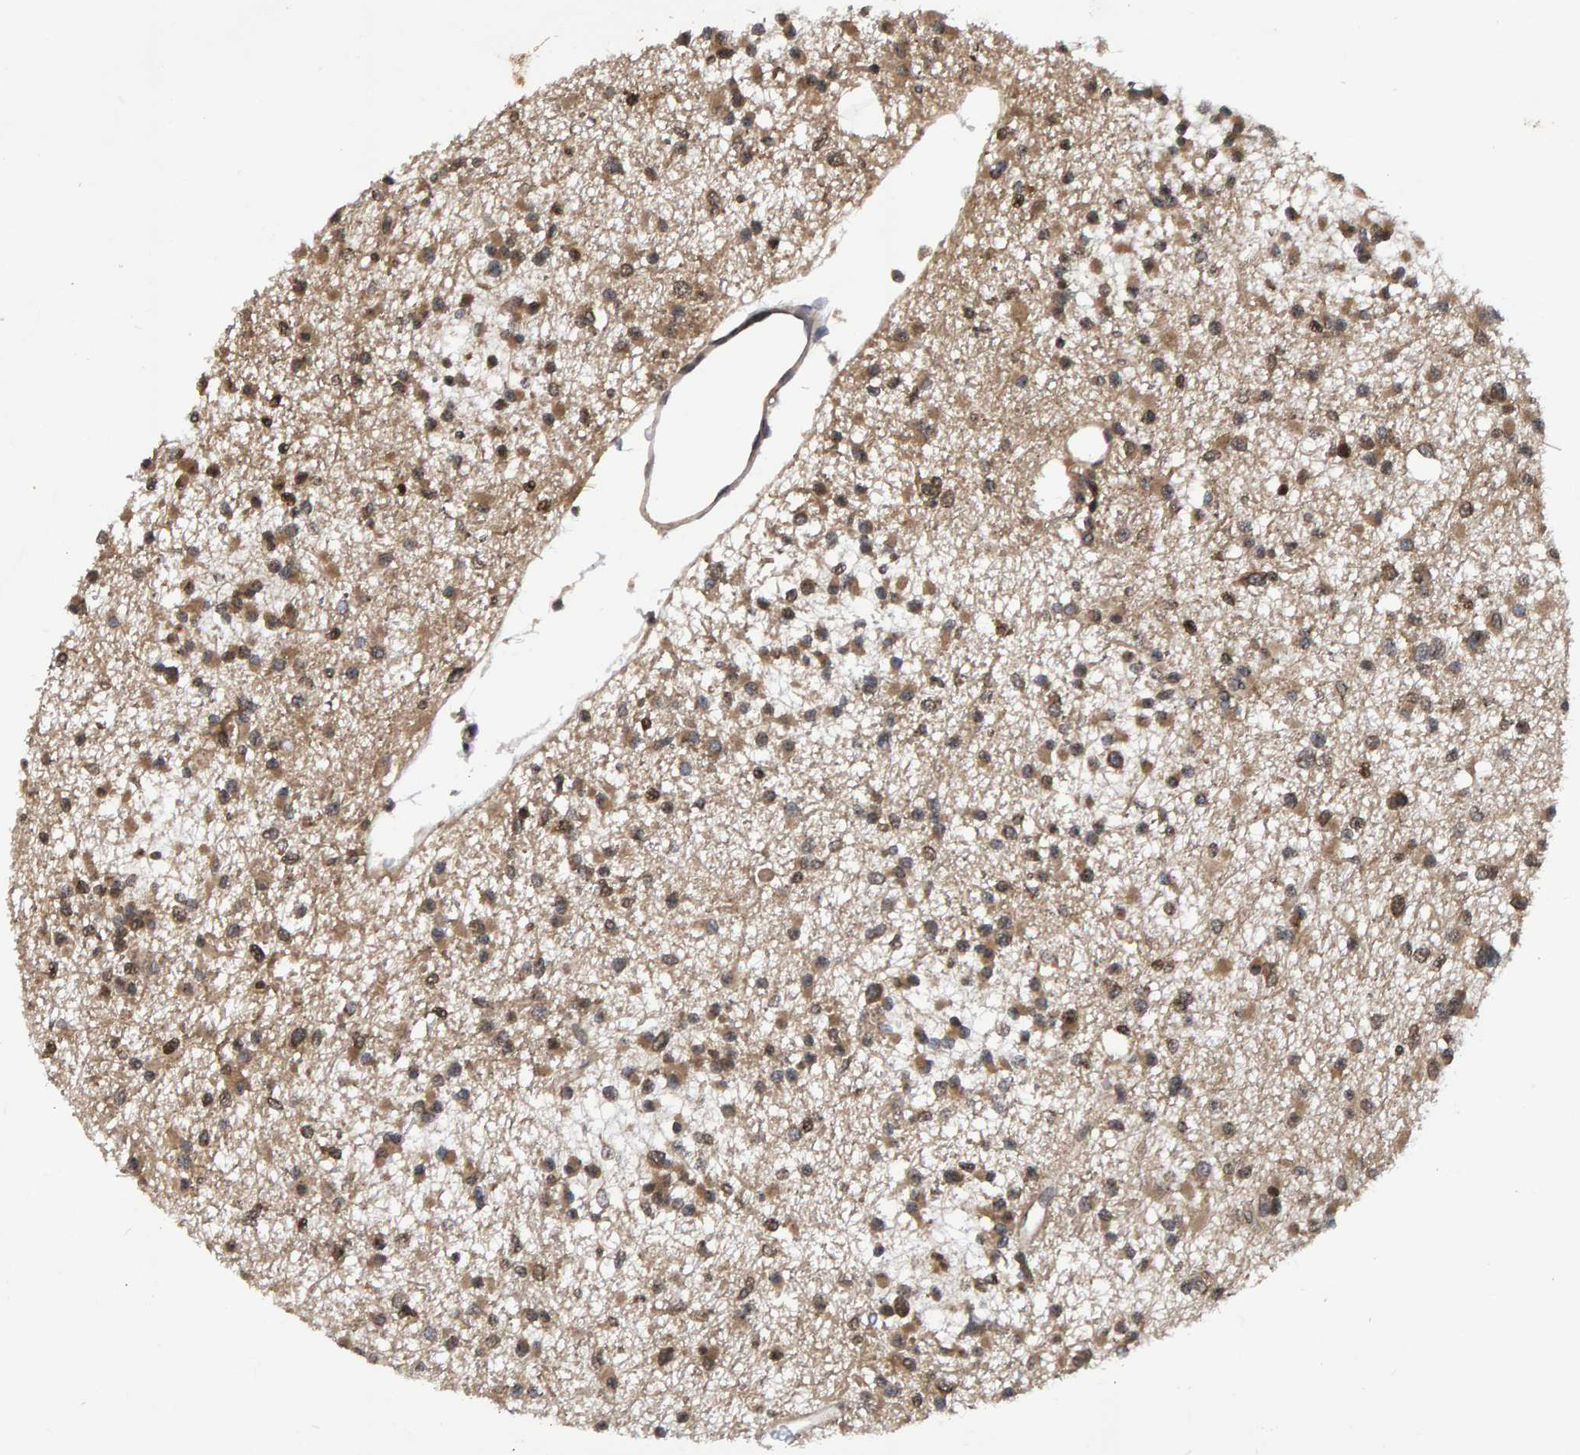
{"staining": {"intensity": "moderate", "quantity": ">75%", "location": "cytoplasmic/membranous"}, "tissue": "glioma", "cell_type": "Tumor cells", "image_type": "cancer", "snomed": [{"axis": "morphology", "description": "Glioma, malignant, Low grade"}, {"axis": "topography", "description": "Brain"}], "caption": "DAB immunohistochemical staining of human malignant low-grade glioma displays moderate cytoplasmic/membranous protein staining in approximately >75% of tumor cells.", "gene": "GAB2", "patient": {"sex": "female", "age": 22}}